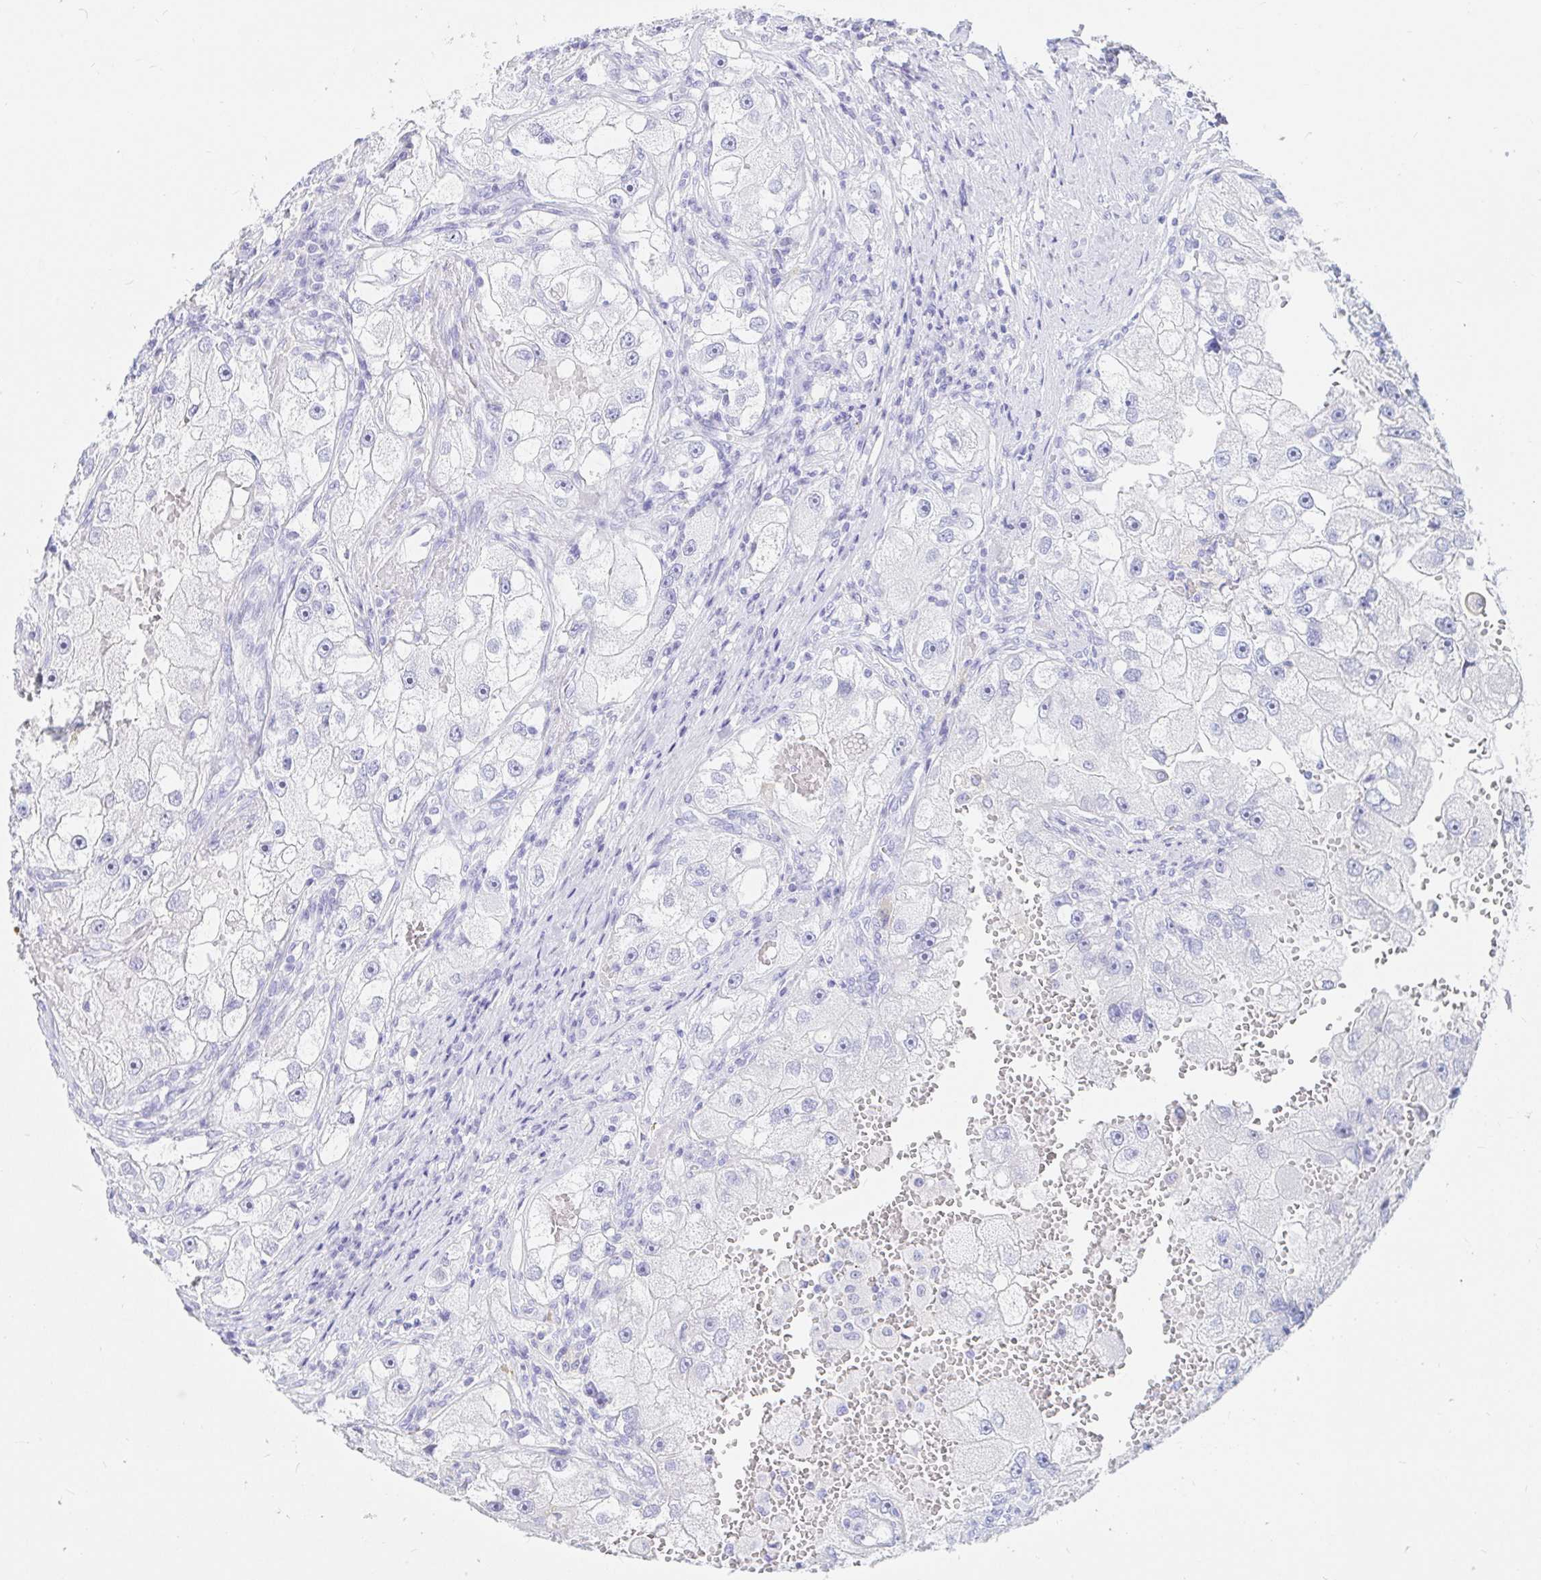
{"staining": {"intensity": "negative", "quantity": "none", "location": "none"}, "tissue": "renal cancer", "cell_type": "Tumor cells", "image_type": "cancer", "snomed": [{"axis": "morphology", "description": "Adenocarcinoma, NOS"}, {"axis": "topography", "description": "Kidney"}], "caption": "Immunohistochemistry histopathology image of renal cancer stained for a protein (brown), which reveals no staining in tumor cells.", "gene": "OR6T1", "patient": {"sex": "male", "age": 63}}